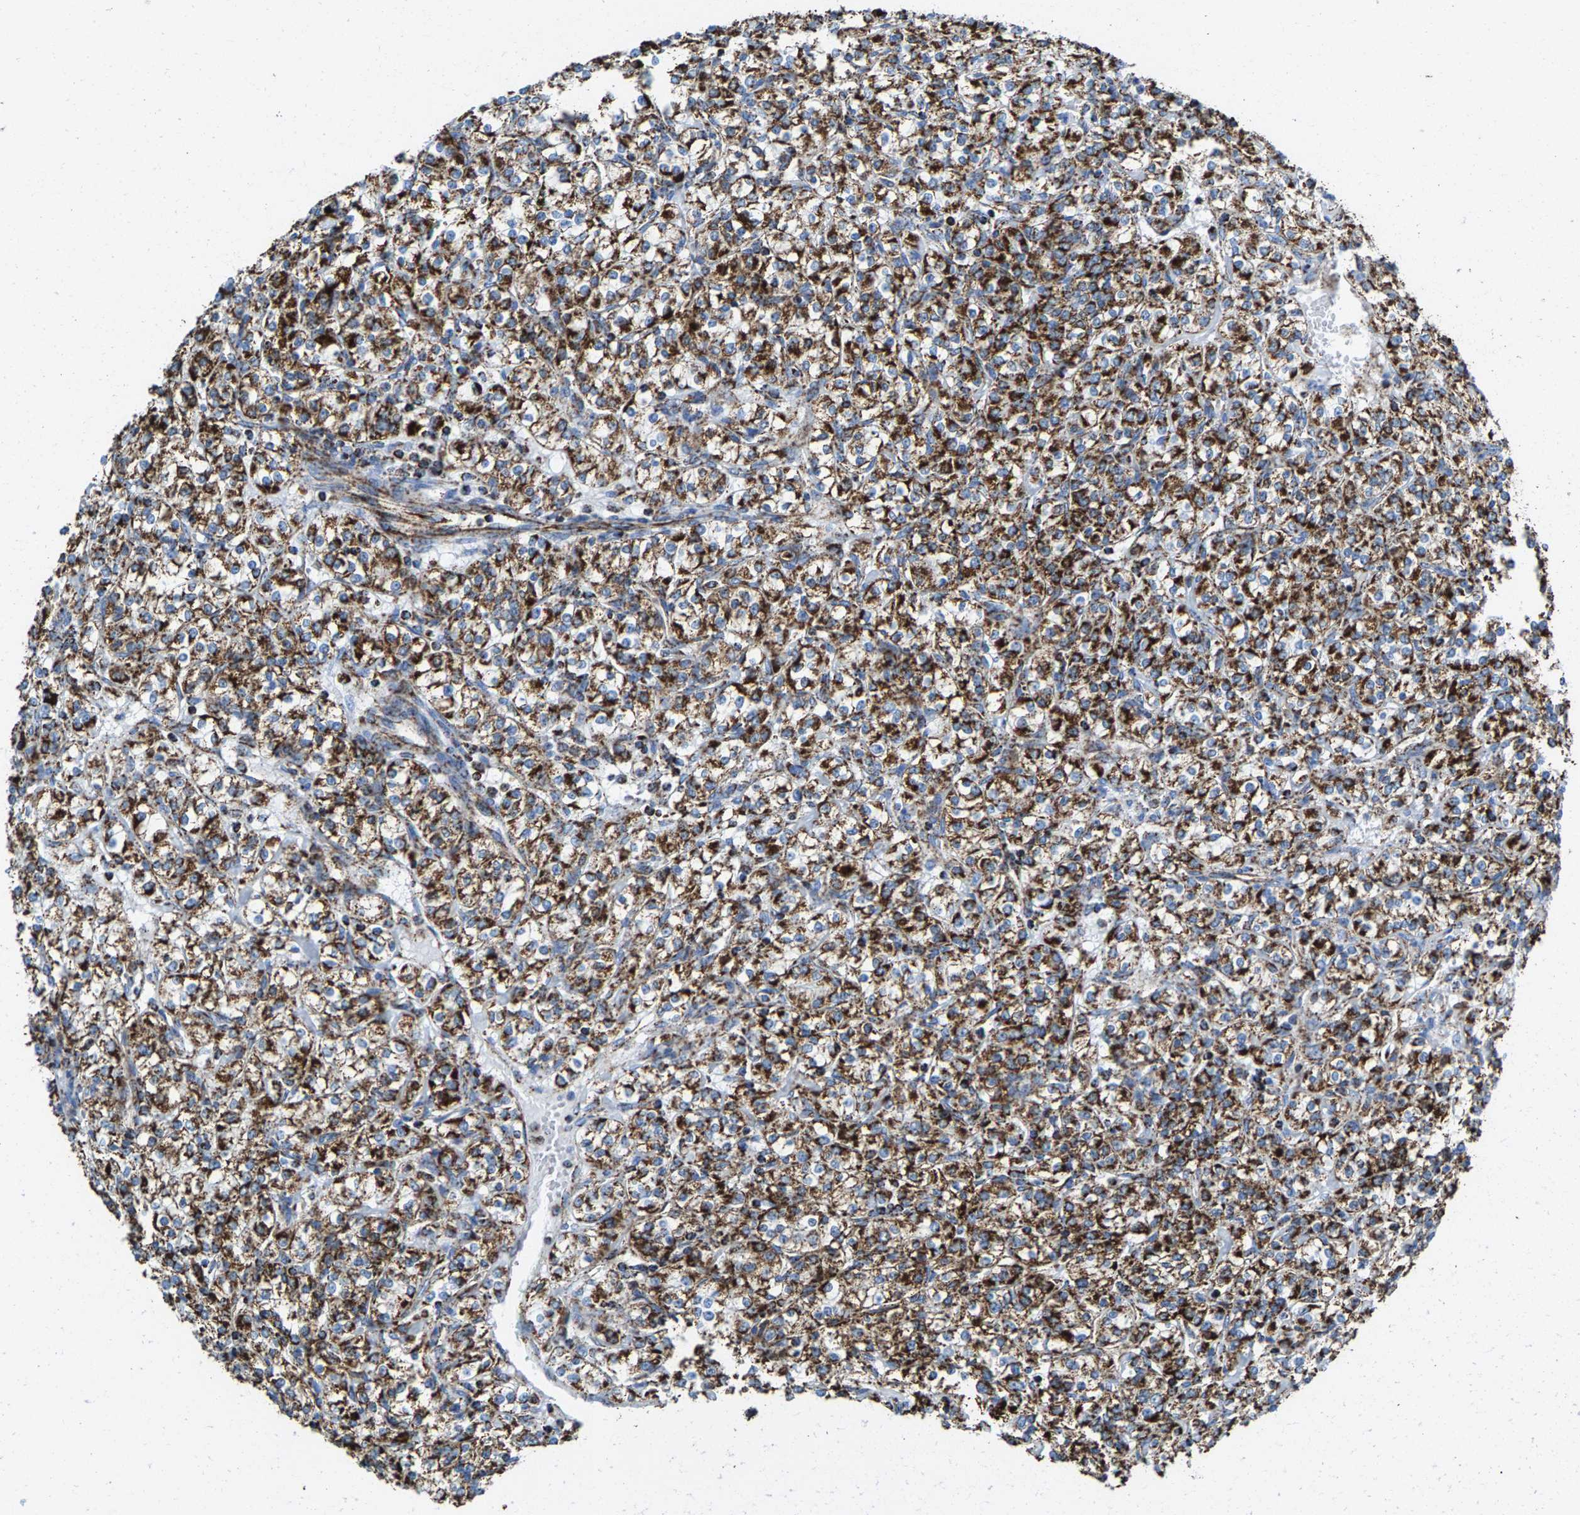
{"staining": {"intensity": "strong", "quantity": ">75%", "location": "cytoplasmic/membranous"}, "tissue": "renal cancer", "cell_type": "Tumor cells", "image_type": "cancer", "snomed": [{"axis": "morphology", "description": "Adenocarcinoma, NOS"}, {"axis": "topography", "description": "Kidney"}], "caption": "The immunohistochemical stain labels strong cytoplasmic/membranous positivity in tumor cells of adenocarcinoma (renal) tissue. (brown staining indicates protein expression, while blue staining denotes nuclei).", "gene": "ECHS1", "patient": {"sex": "male", "age": 77}}